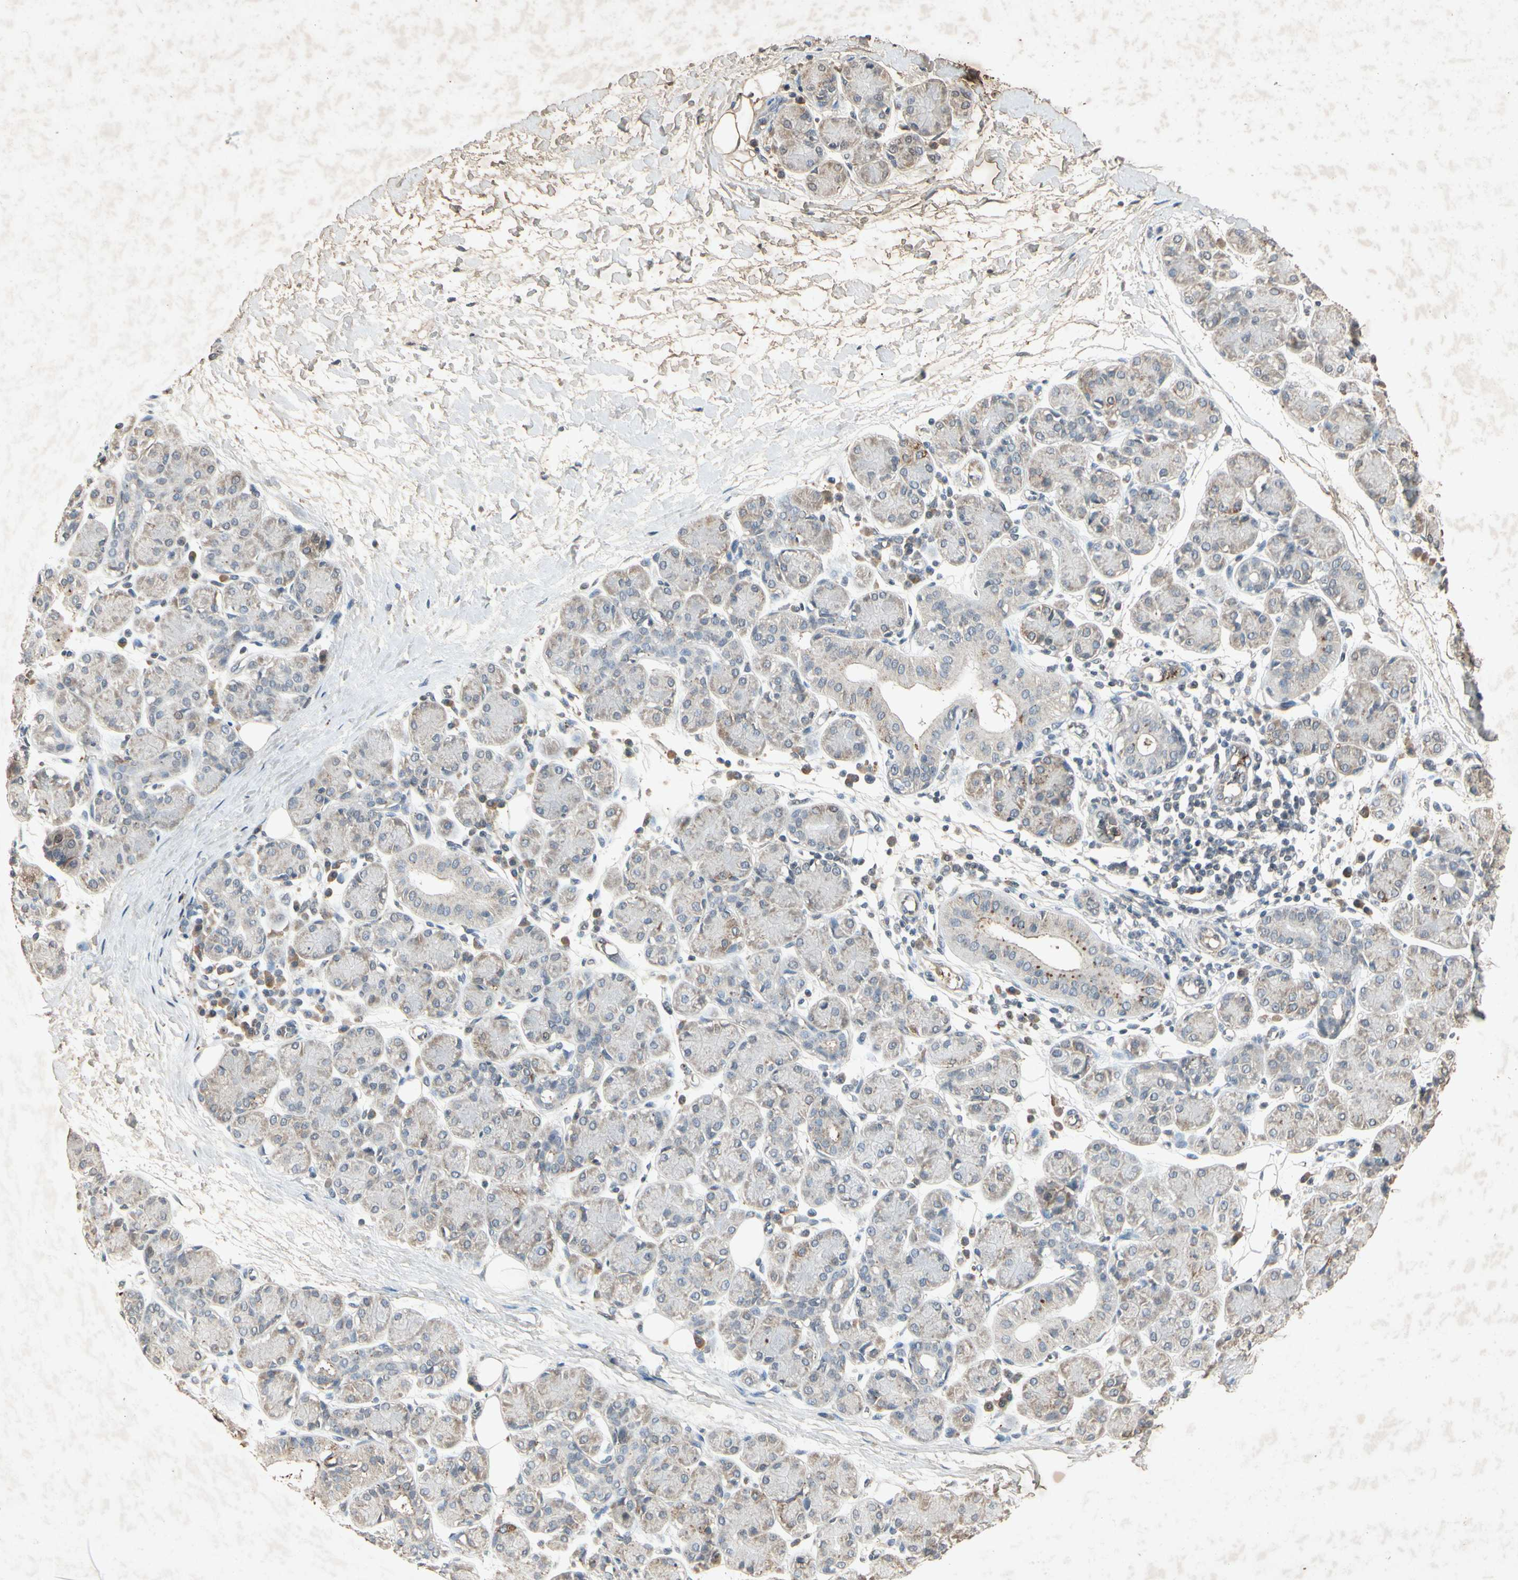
{"staining": {"intensity": "weak", "quantity": "25%-75%", "location": "cytoplasmic/membranous"}, "tissue": "salivary gland", "cell_type": "Glandular cells", "image_type": "normal", "snomed": [{"axis": "morphology", "description": "Normal tissue, NOS"}, {"axis": "morphology", "description": "Inflammation, NOS"}, {"axis": "topography", "description": "Lymph node"}, {"axis": "topography", "description": "Salivary gland"}], "caption": "Brown immunohistochemical staining in normal human salivary gland shows weak cytoplasmic/membranous staining in about 25%-75% of glandular cells.", "gene": "MSRB1", "patient": {"sex": "male", "age": 3}}